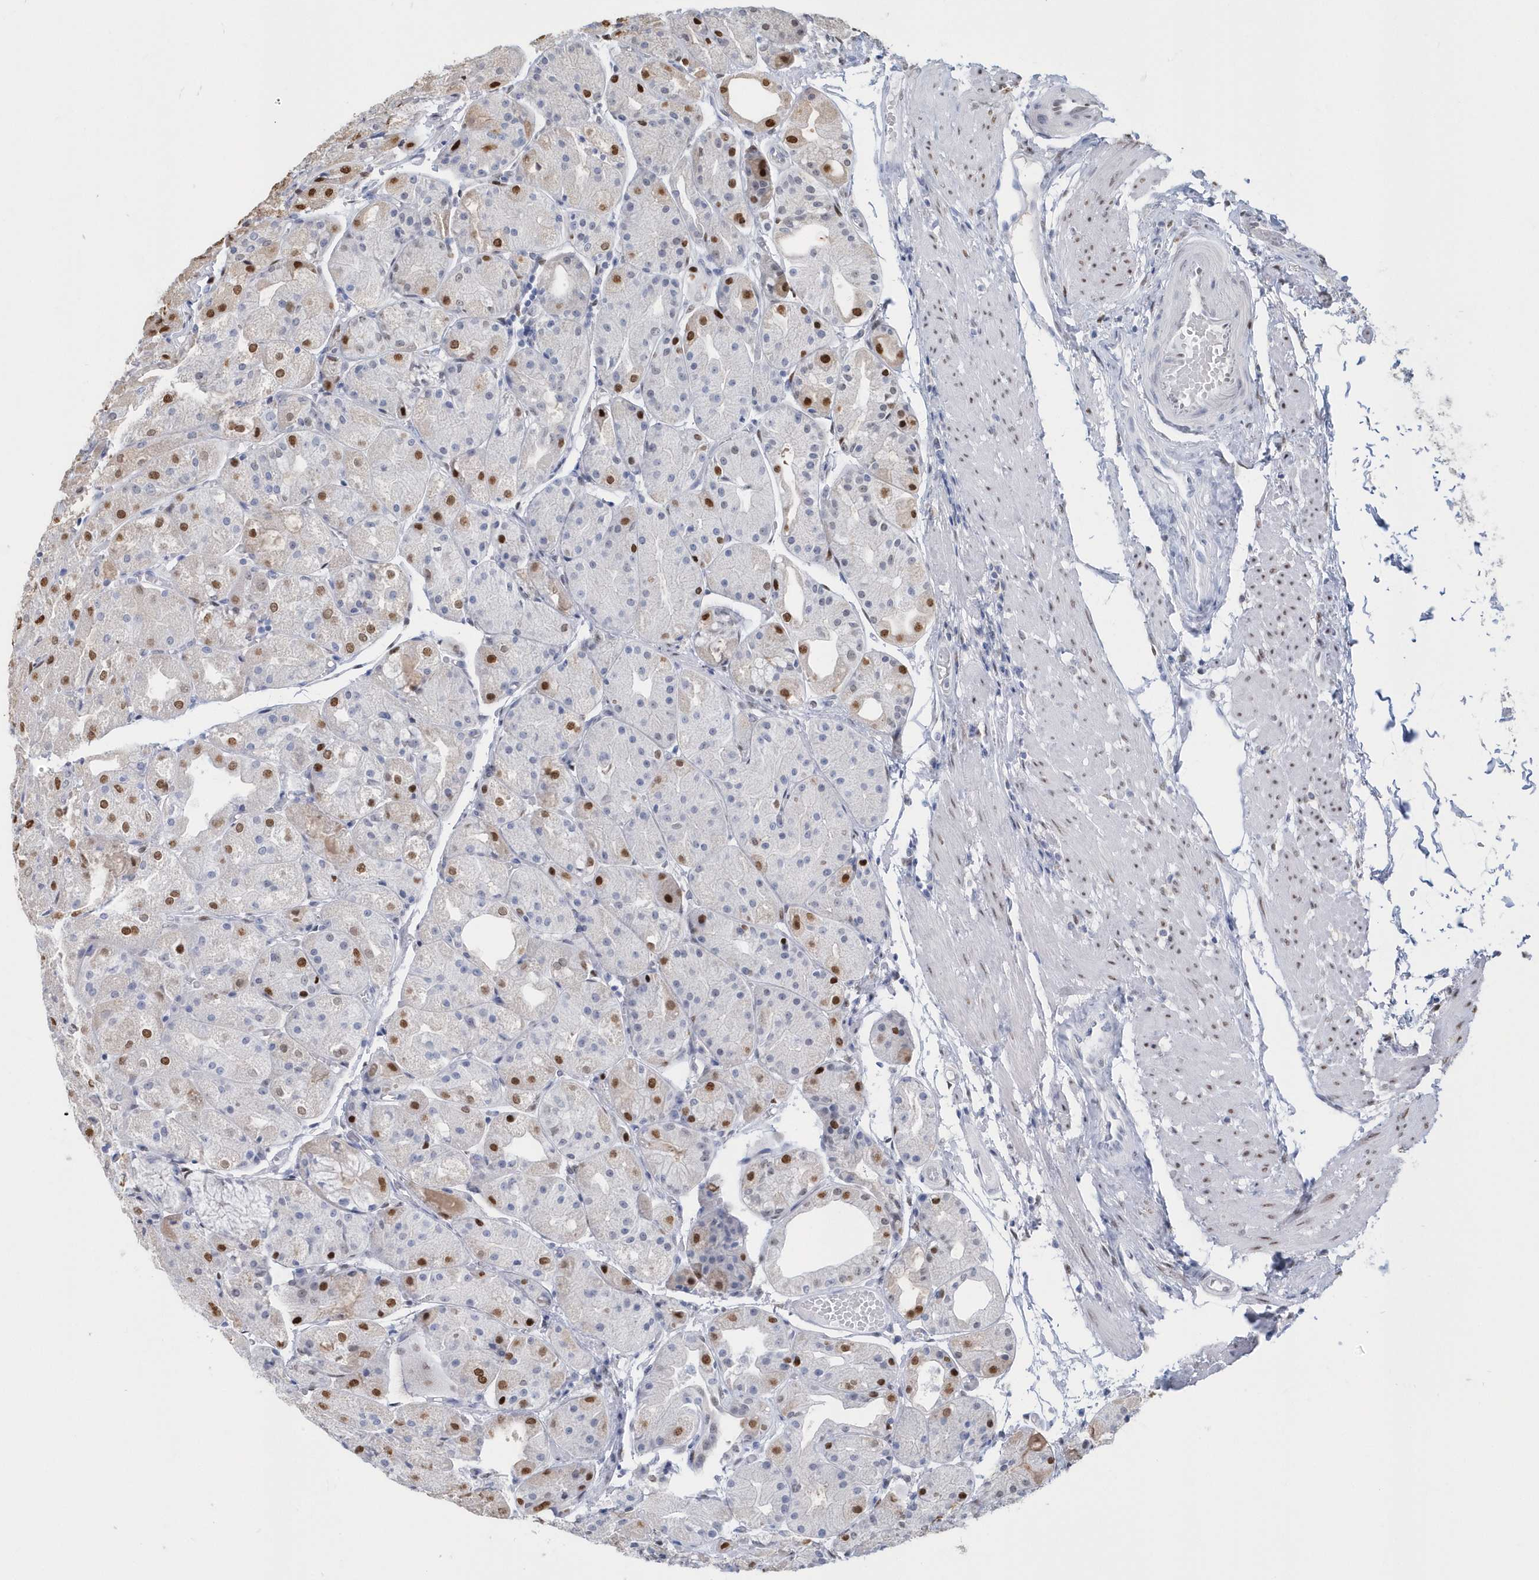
{"staining": {"intensity": "strong", "quantity": "<25%", "location": "nuclear"}, "tissue": "stomach", "cell_type": "Glandular cells", "image_type": "normal", "snomed": [{"axis": "morphology", "description": "Normal tissue, NOS"}, {"axis": "topography", "description": "Stomach, upper"}], "caption": "The immunohistochemical stain labels strong nuclear expression in glandular cells of unremarkable stomach.", "gene": "MACROH2A2", "patient": {"sex": "male", "age": 72}}